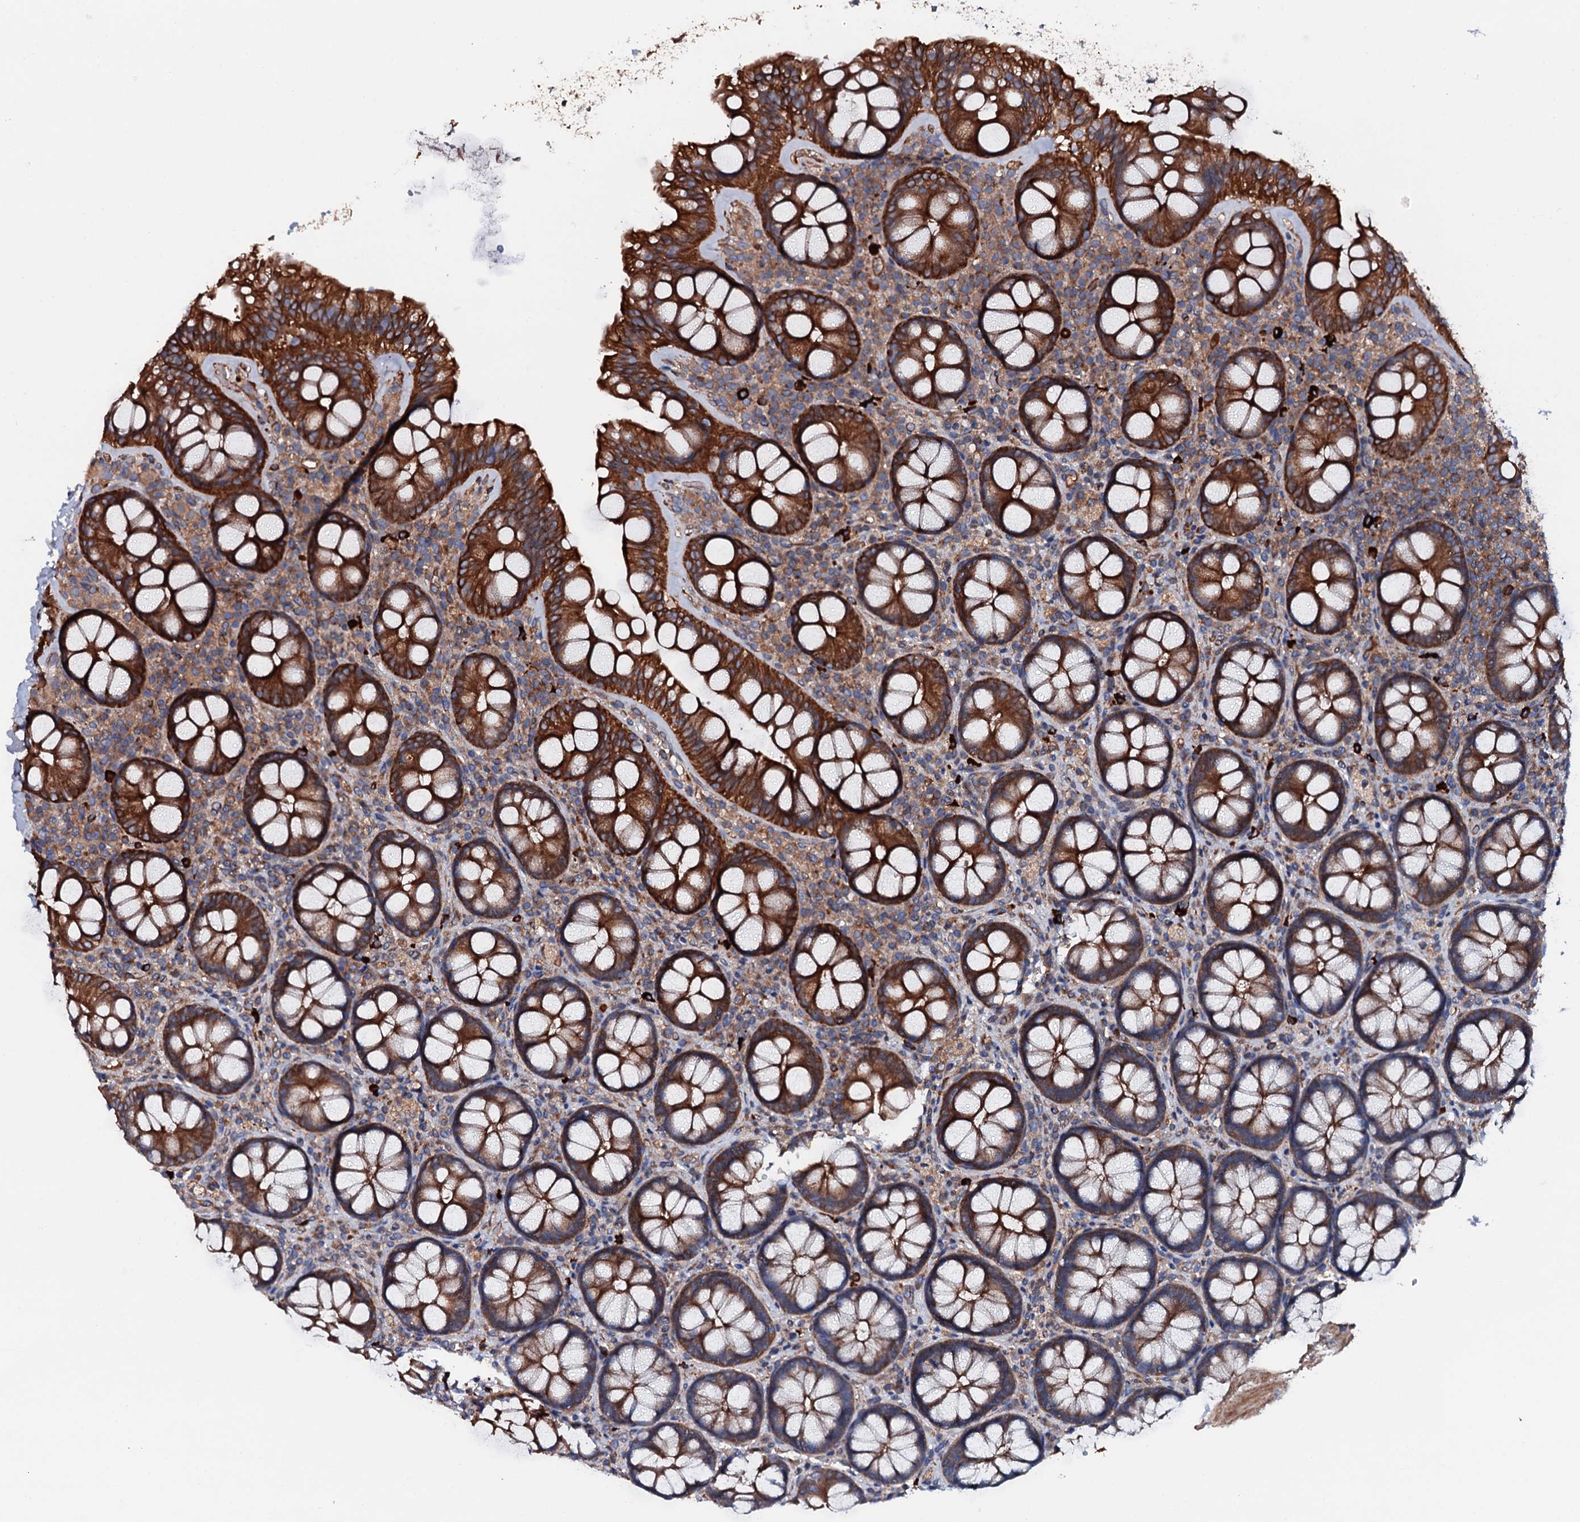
{"staining": {"intensity": "strong", "quantity": ">75%", "location": "cytoplasmic/membranous"}, "tissue": "rectum", "cell_type": "Glandular cells", "image_type": "normal", "snomed": [{"axis": "morphology", "description": "Normal tissue, NOS"}, {"axis": "topography", "description": "Rectum"}], "caption": "Rectum stained with immunohistochemistry exhibits strong cytoplasmic/membranous positivity in approximately >75% of glandular cells.", "gene": "NEK1", "patient": {"sex": "male", "age": 83}}